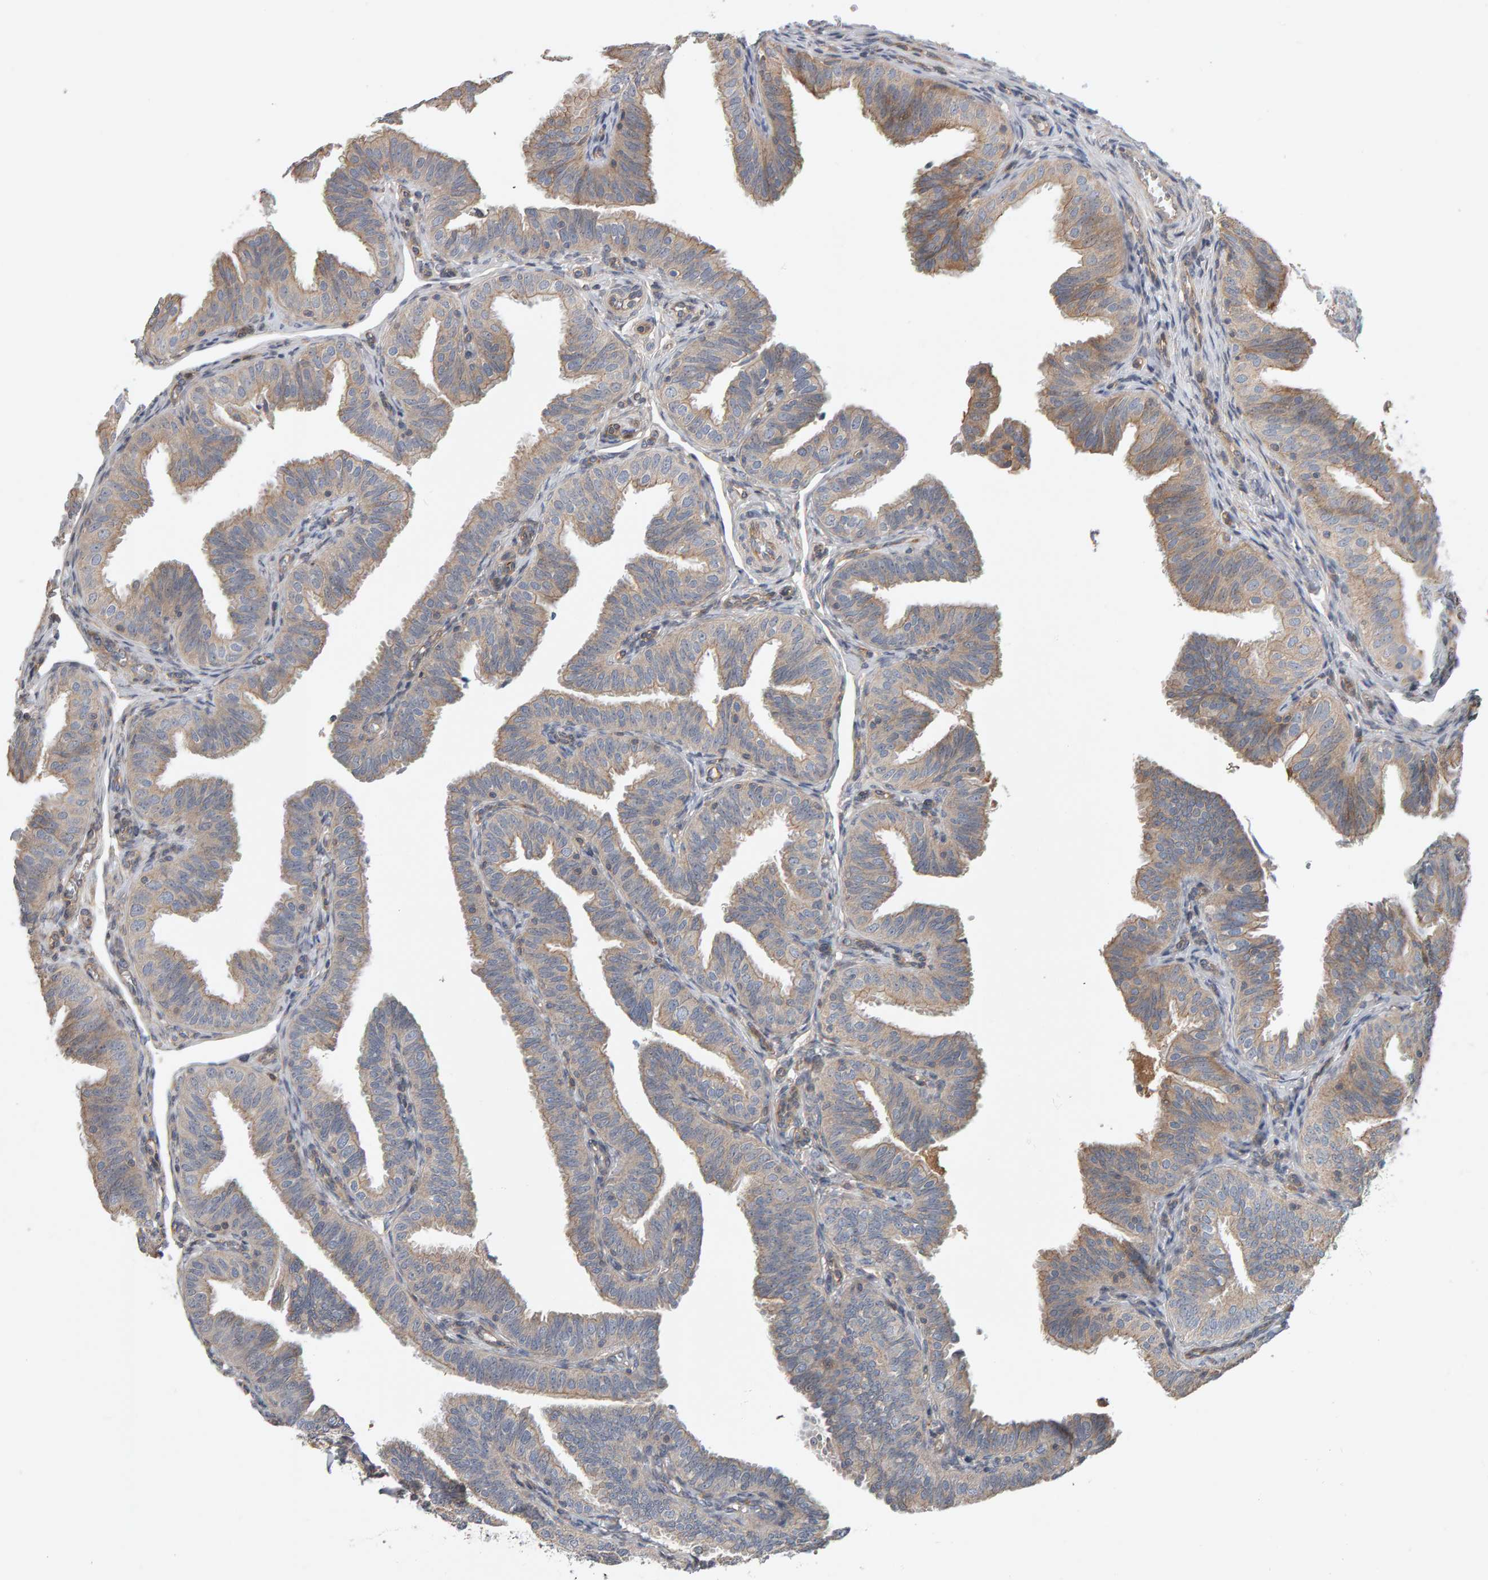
{"staining": {"intensity": "weak", "quantity": "25%-75%", "location": "cytoplasmic/membranous"}, "tissue": "fallopian tube", "cell_type": "Glandular cells", "image_type": "normal", "snomed": [{"axis": "morphology", "description": "Normal tissue, NOS"}, {"axis": "topography", "description": "Fallopian tube"}], "caption": "Protein analysis of normal fallopian tube displays weak cytoplasmic/membranous staining in approximately 25%-75% of glandular cells.", "gene": "C9orf72", "patient": {"sex": "female", "age": 35}}